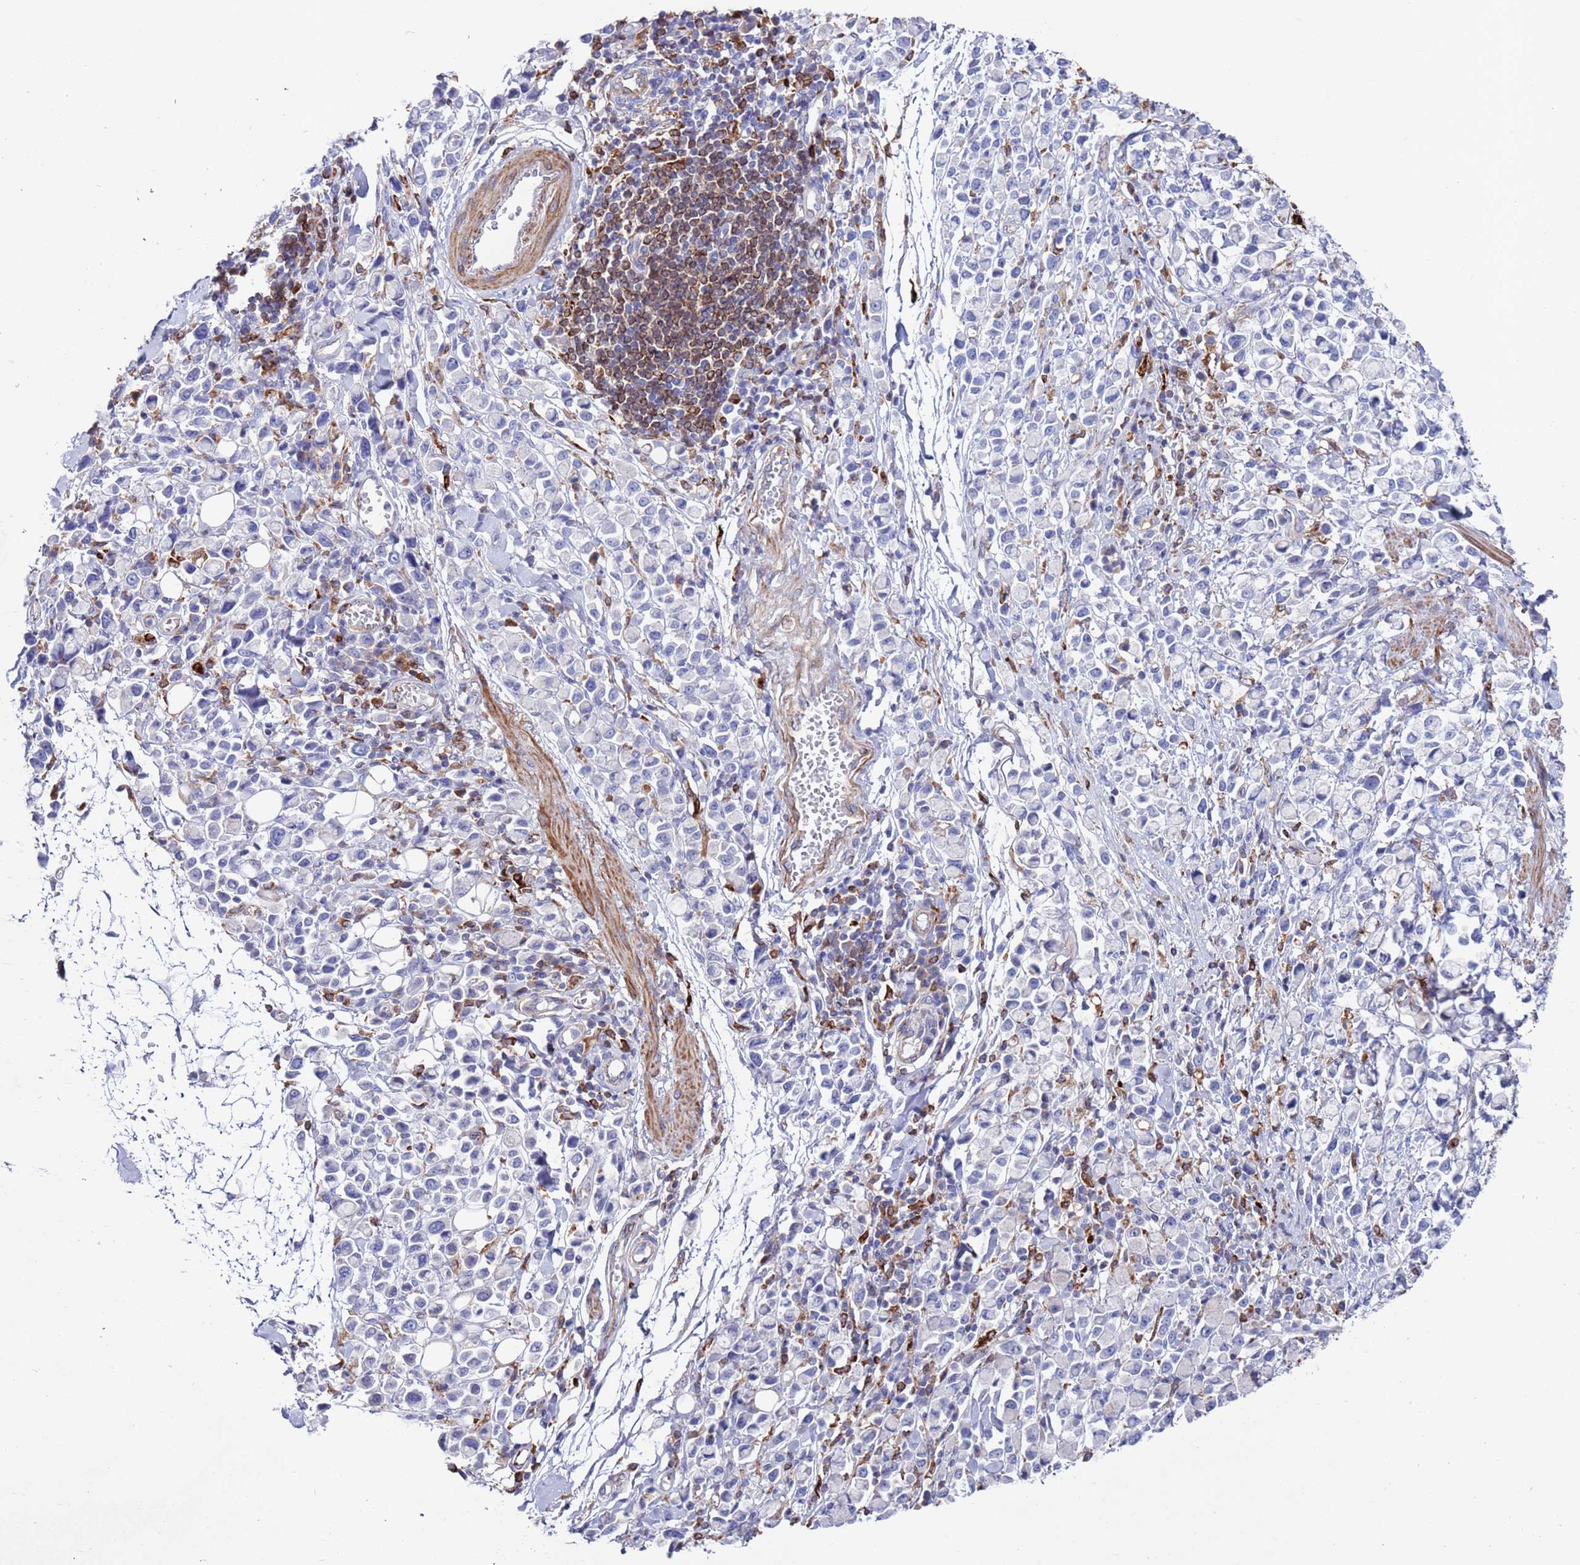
{"staining": {"intensity": "negative", "quantity": "none", "location": "none"}, "tissue": "stomach cancer", "cell_type": "Tumor cells", "image_type": "cancer", "snomed": [{"axis": "morphology", "description": "Adenocarcinoma, NOS"}, {"axis": "topography", "description": "Stomach"}], "caption": "Immunohistochemistry (IHC) of human adenocarcinoma (stomach) exhibits no staining in tumor cells.", "gene": "GREB1L", "patient": {"sex": "female", "age": 81}}